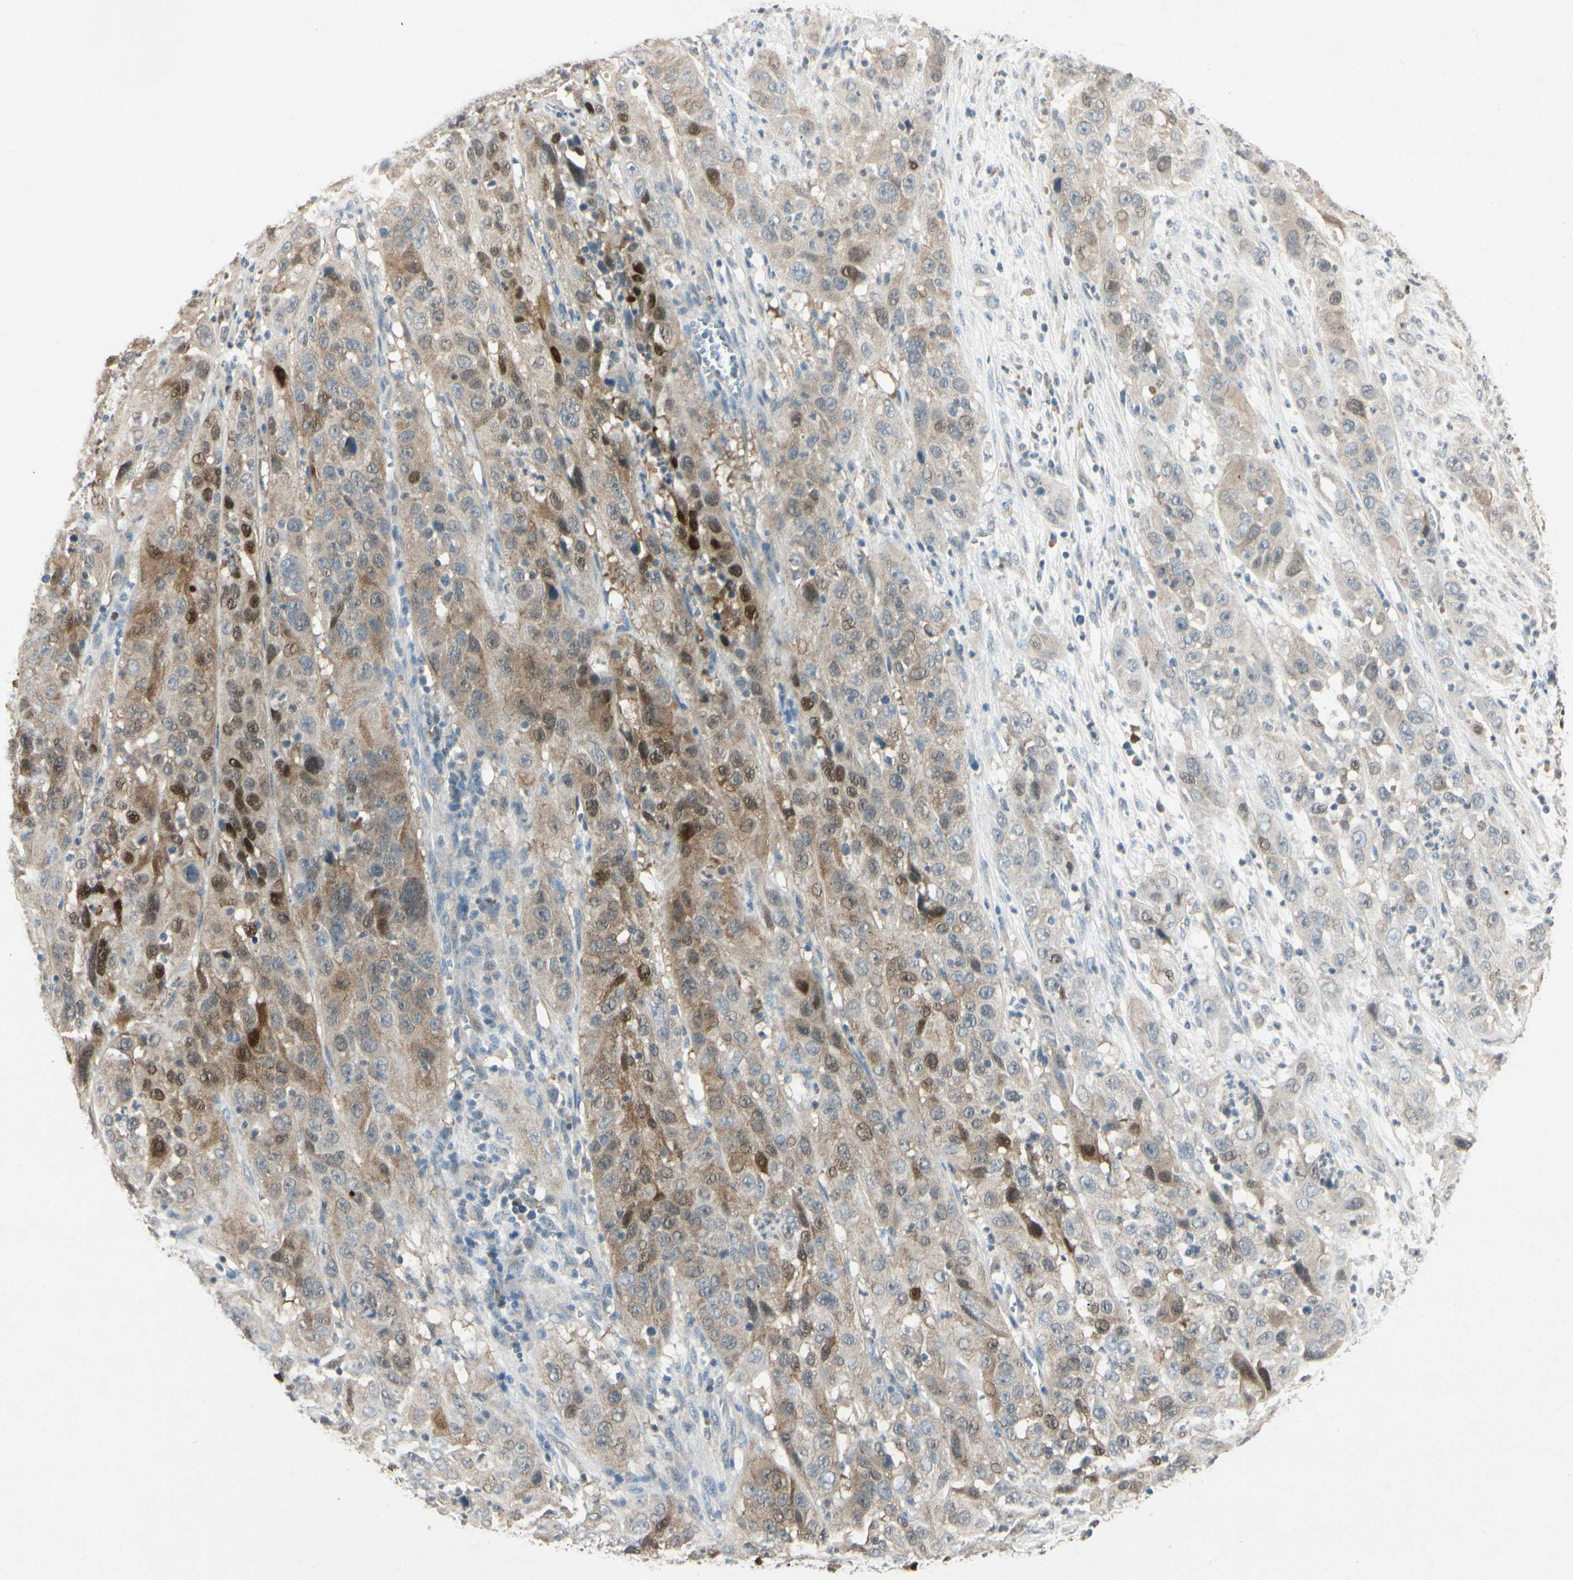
{"staining": {"intensity": "moderate", "quantity": "25%-75%", "location": "cytoplasmic/membranous,nuclear"}, "tissue": "cervical cancer", "cell_type": "Tumor cells", "image_type": "cancer", "snomed": [{"axis": "morphology", "description": "Squamous cell carcinoma, NOS"}, {"axis": "topography", "description": "Cervix"}], "caption": "Immunohistochemistry (IHC) photomicrograph of human squamous cell carcinoma (cervical) stained for a protein (brown), which reveals medium levels of moderate cytoplasmic/membranous and nuclear positivity in approximately 25%-75% of tumor cells.", "gene": "HSPA1B", "patient": {"sex": "female", "age": 32}}